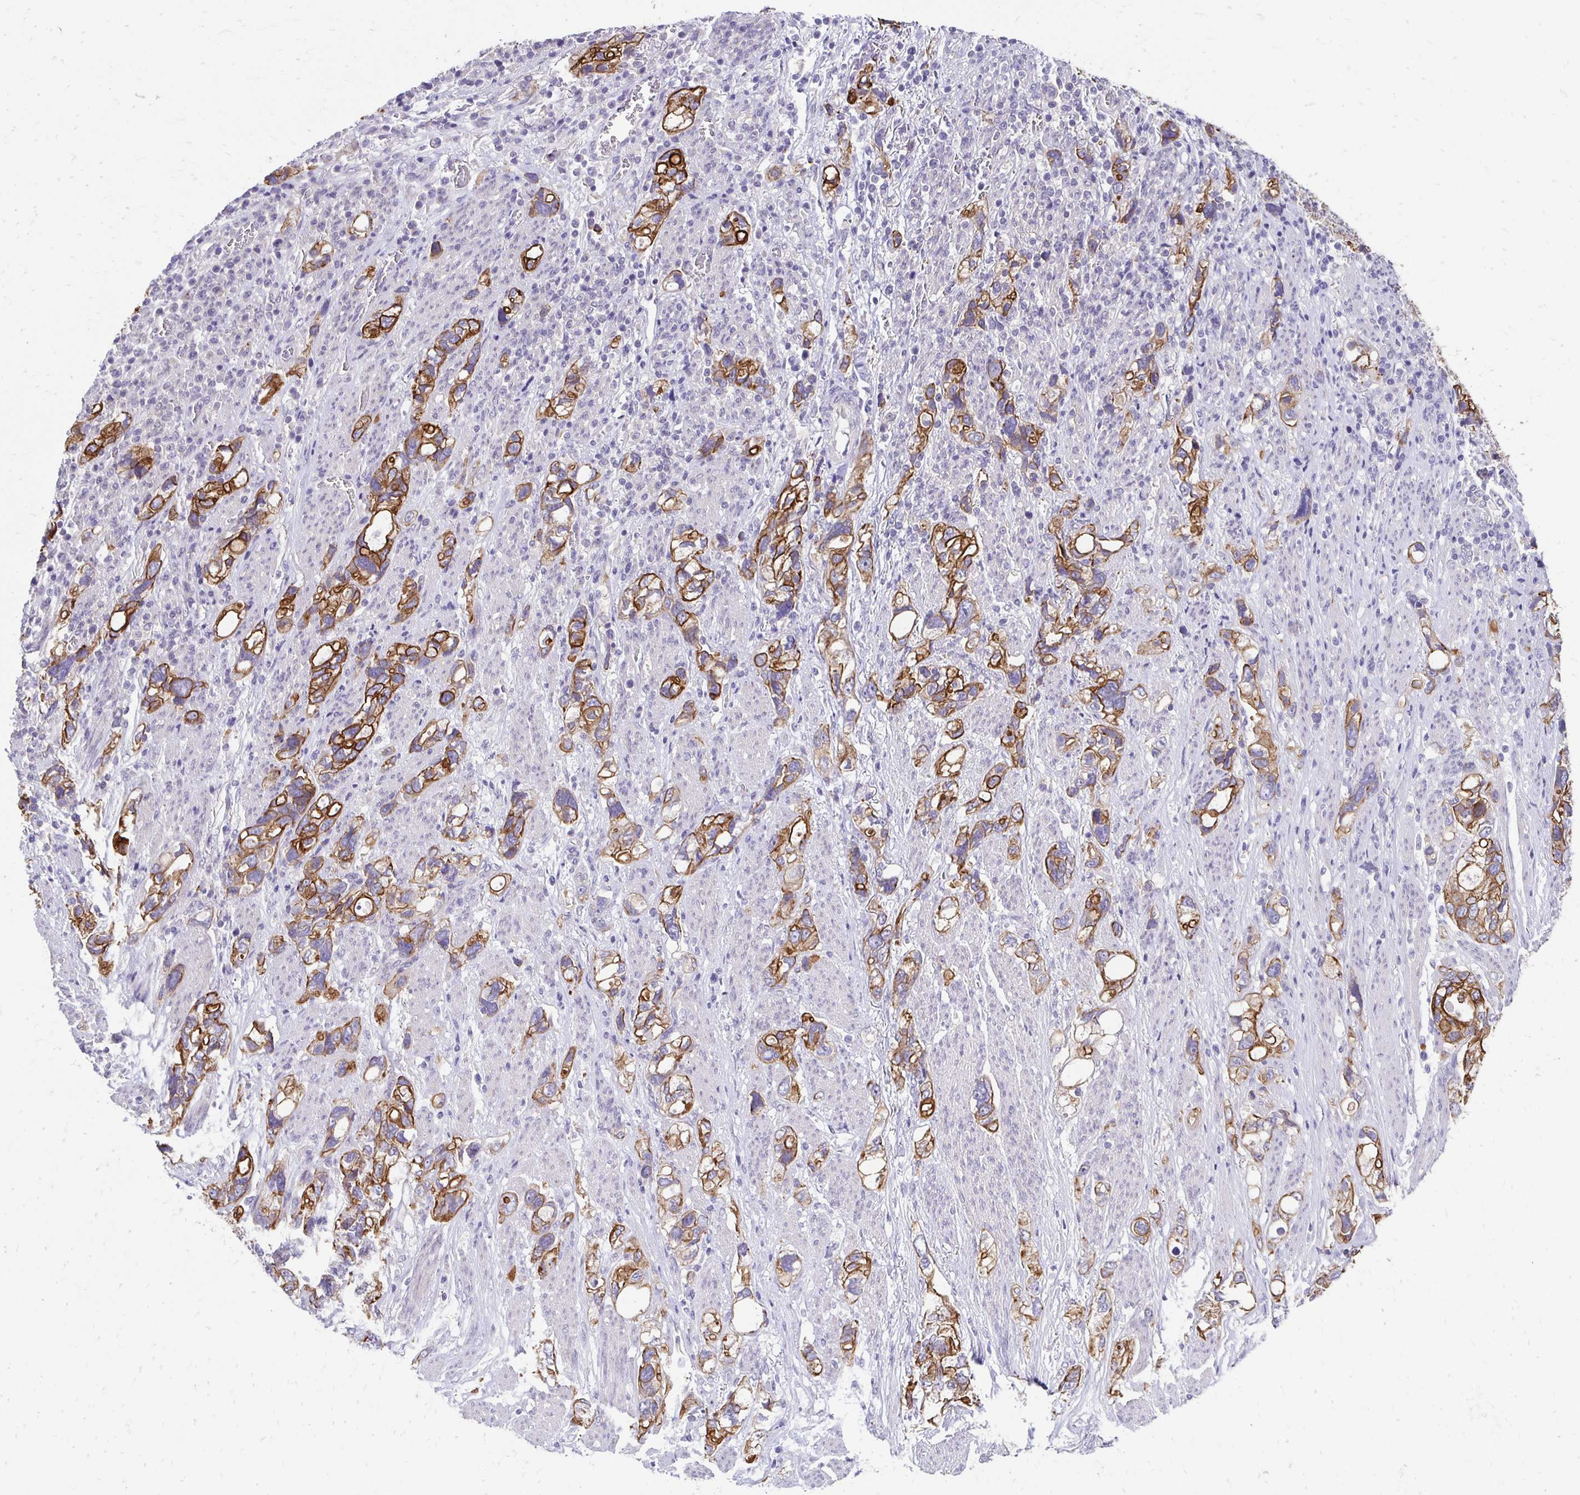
{"staining": {"intensity": "moderate", "quantity": "25%-75%", "location": "cytoplasmic/membranous"}, "tissue": "stomach cancer", "cell_type": "Tumor cells", "image_type": "cancer", "snomed": [{"axis": "morphology", "description": "Adenocarcinoma, NOS"}, {"axis": "topography", "description": "Stomach, upper"}], "caption": "There is medium levels of moderate cytoplasmic/membranous expression in tumor cells of adenocarcinoma (stomach), as demonstrated by immunohistochemical staining (brown color).", "gene": "C1QTNF2", "patient": {"sex": "female", "age": 81}}